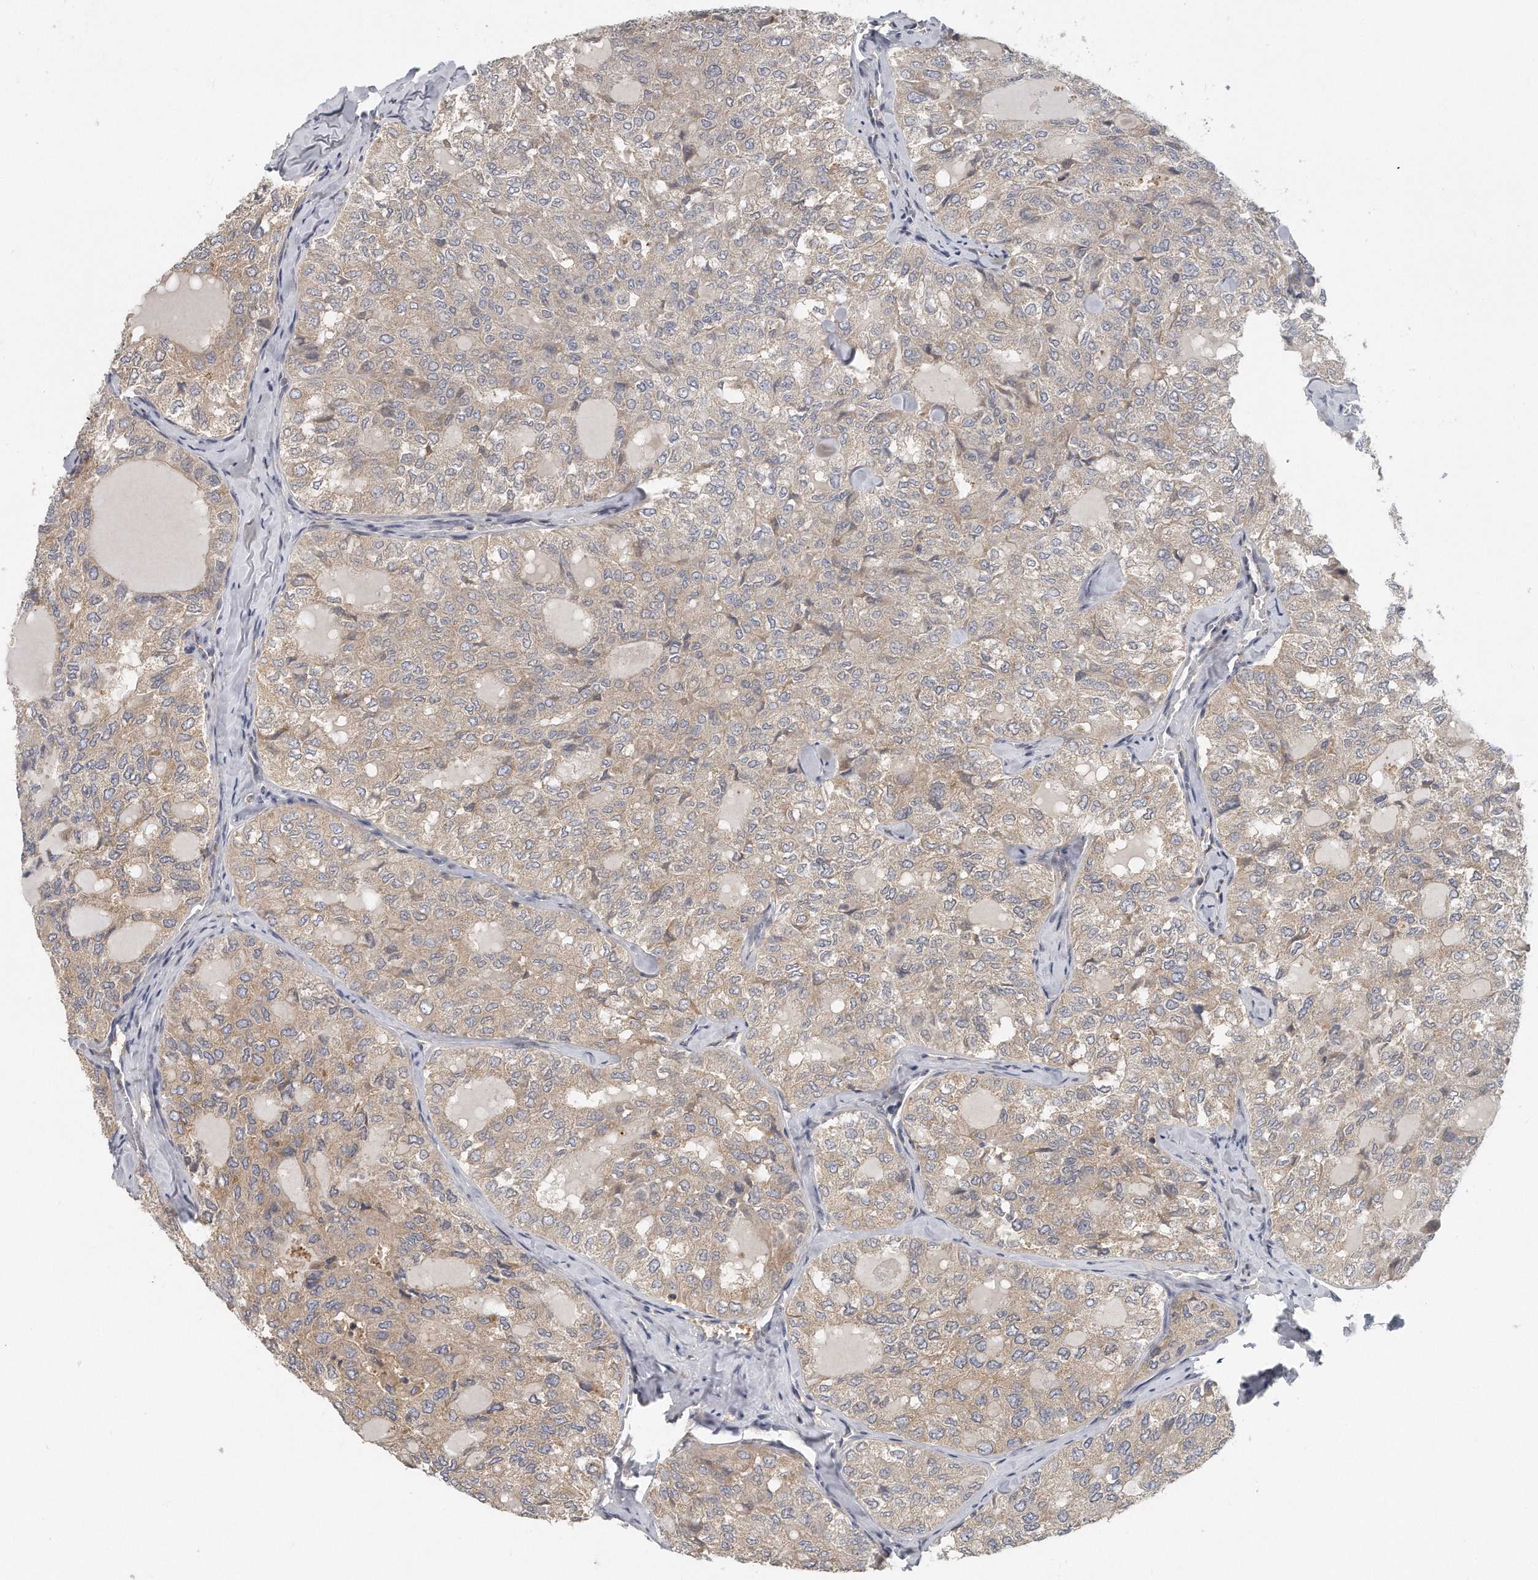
{"staining": {"intensity": "weak", "quantity": "25%-75%", "location": "cytoplasmic/membranous"}, "tissue": "thyroid cancer", "cell_type": "Tumor cells", "image_type": "cancer", "snomed": [{"axis": "morphology", "description": "Follicular adenoma carcinoma, NOS"}, {"axis": "topography", "description": "Thyroid gland"}], "caption": "IHC (DAB (3,3'-diaminobenzidine)) staining of human thyroid cancer exhibits weak cytoplasmic/membranous protein expression in approximately 25%-75% of tumor cells.", "gene": "EIF3I", "patient": {"sex": "male", "age": 75}}